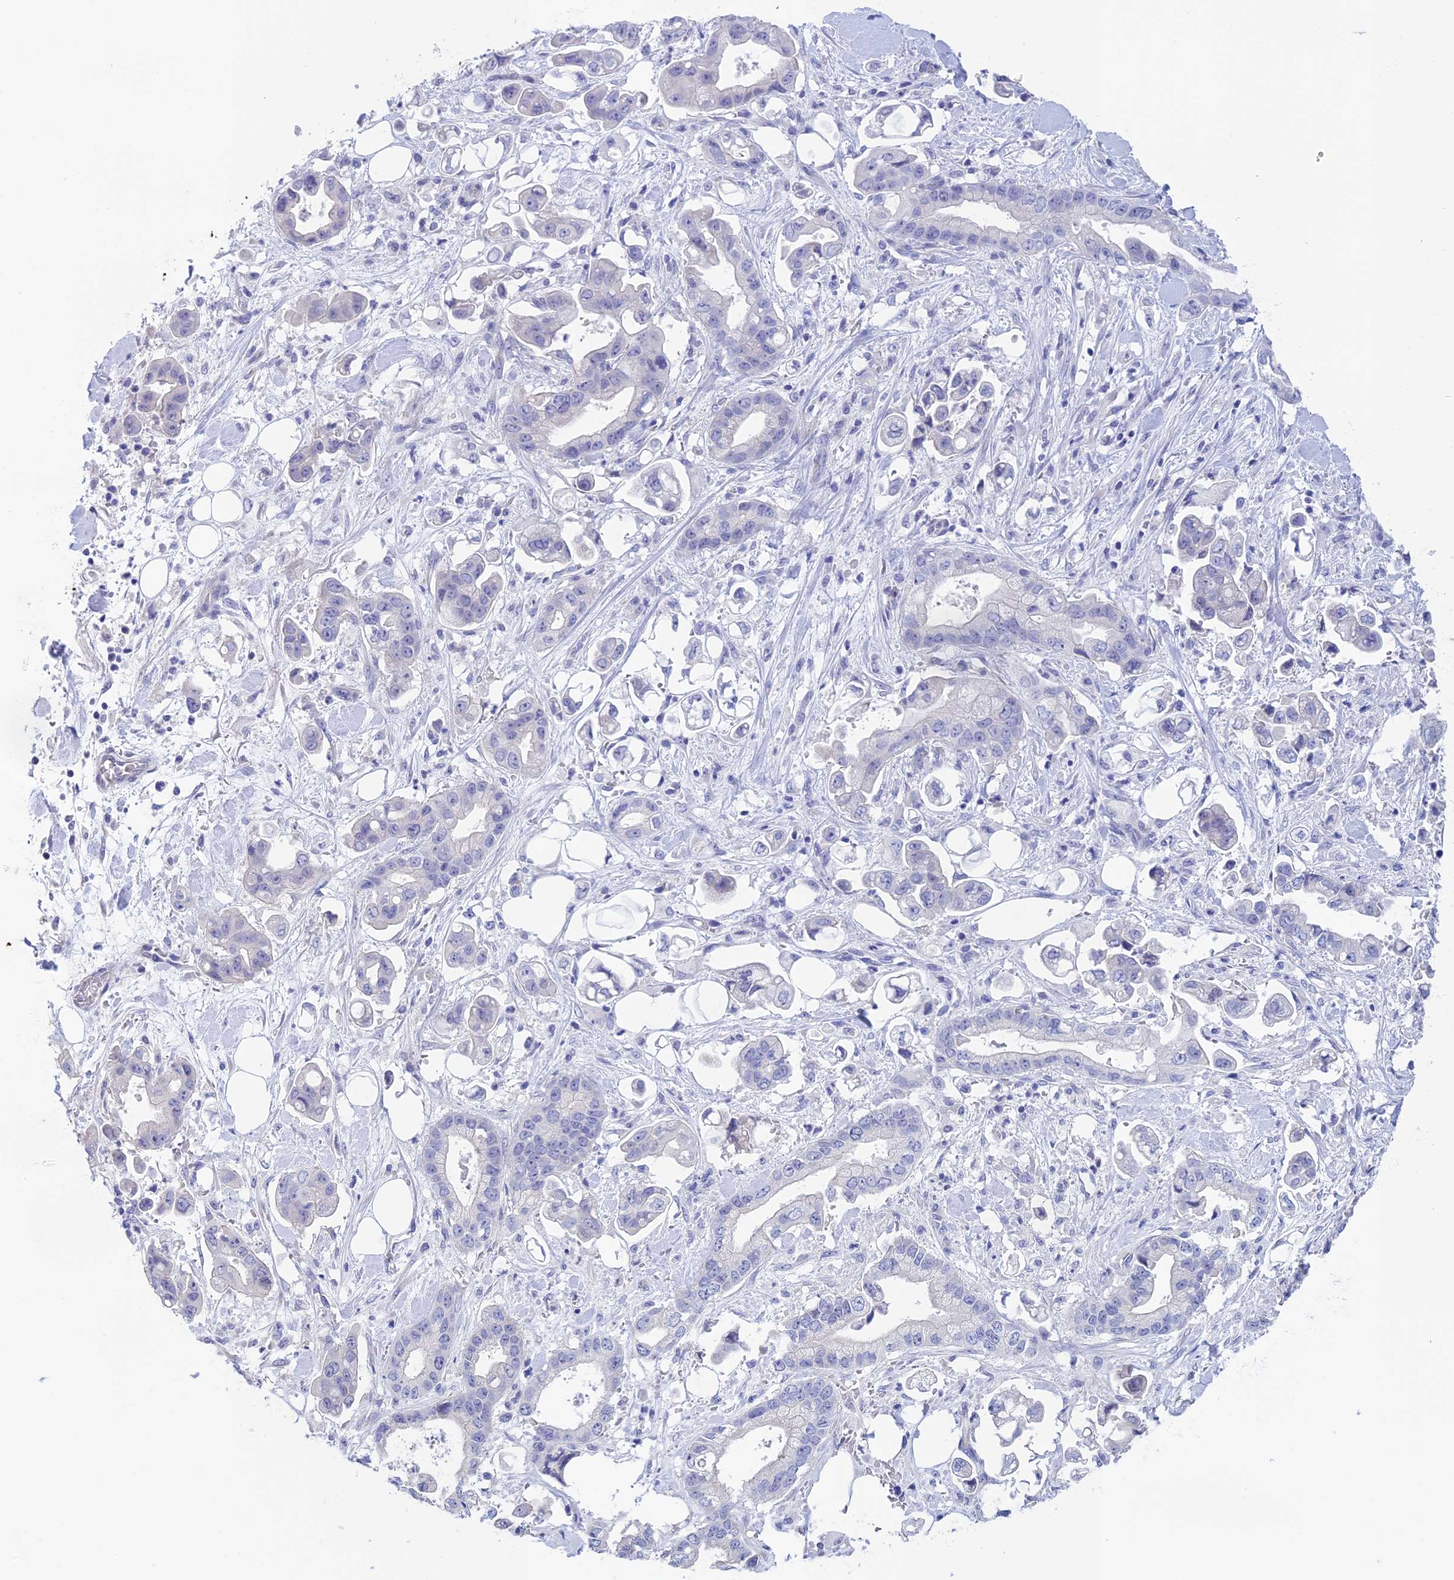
{"staining": {"intensity": "negative", "quantity": "none", "location": "none"}, "tissue": "stomach cancer", "cell_type": "Tumor cells", "image_type": "cancer", "snomed": [{"axis": "morphology", "description": "Adenocarcinoma, NOS"}, {"axis": "topography", "description": "Stomach"}], "caption": "This is an IHC histopathology image of human stomach adenocarcinoma. There is no staining in tumor cells.", "gene": "BTBD19", "patient": {"sex": "male", "age": 62}}